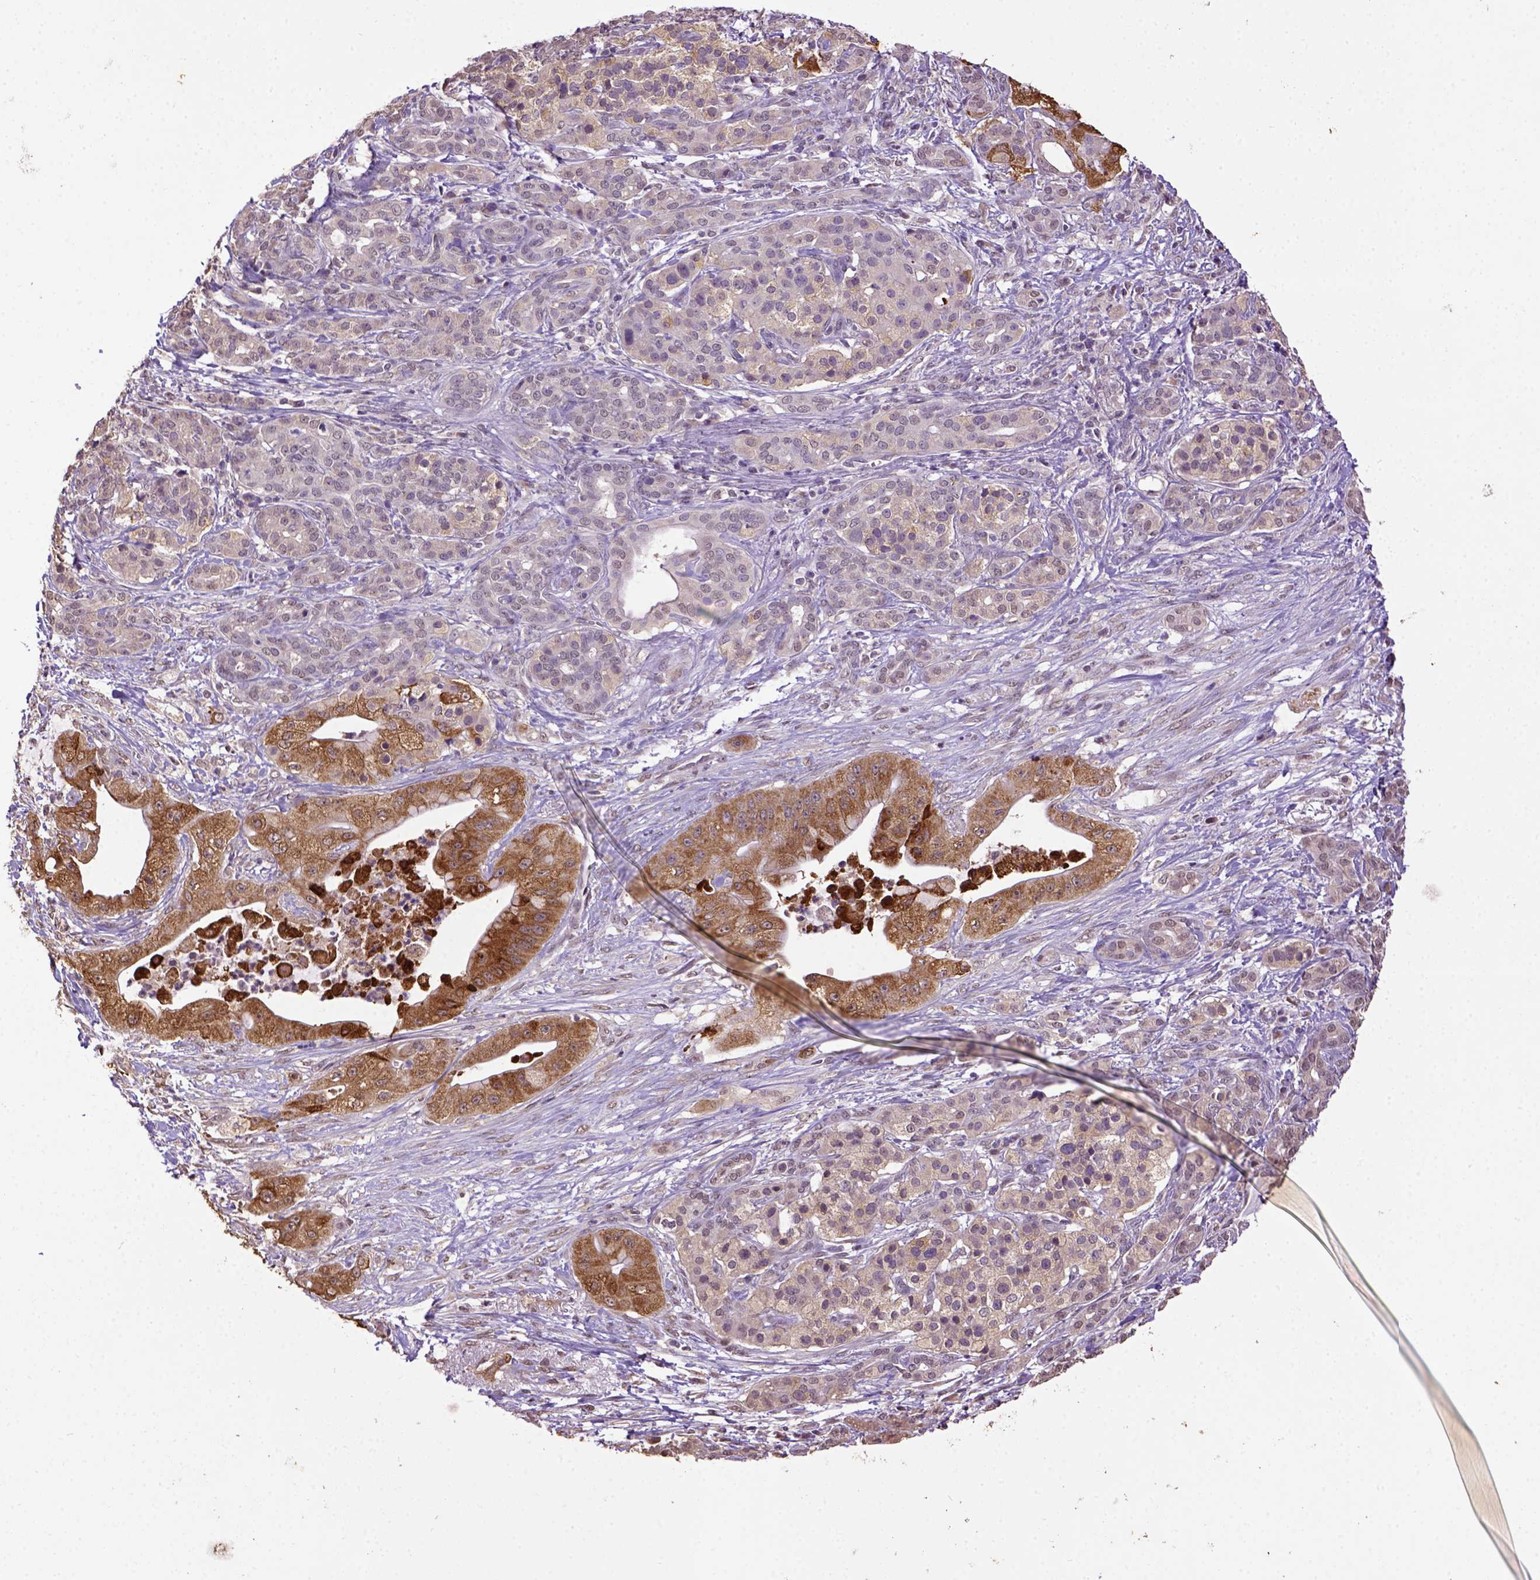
{"staining": {"intensity": "moderate", "quantity": "<25%", "location": "cytoplasmic/membranous"}, "tissue": "pancreatic cancer", "cell_type": "Tumor cells", "image_type": "cancer", "snomed": [{"axis": "morphology", "description": "Normal tissue, NOS"}, {"axis": "morphology", "description": "Inflammation, NOS"}, {"axis": "morphology", "description": "Adenocarcinoma, NOS"}, {"axis": "topography", "description": "Pancreas"}], "caption": "This image shows IHC staining of human pancreatic adenocarcinoma, with low moderate cytoplasmic/membranous positivity in about <25% of tumor cells.", "gene": "WDR17", "patient": {"sex": "male", "age": 57}}